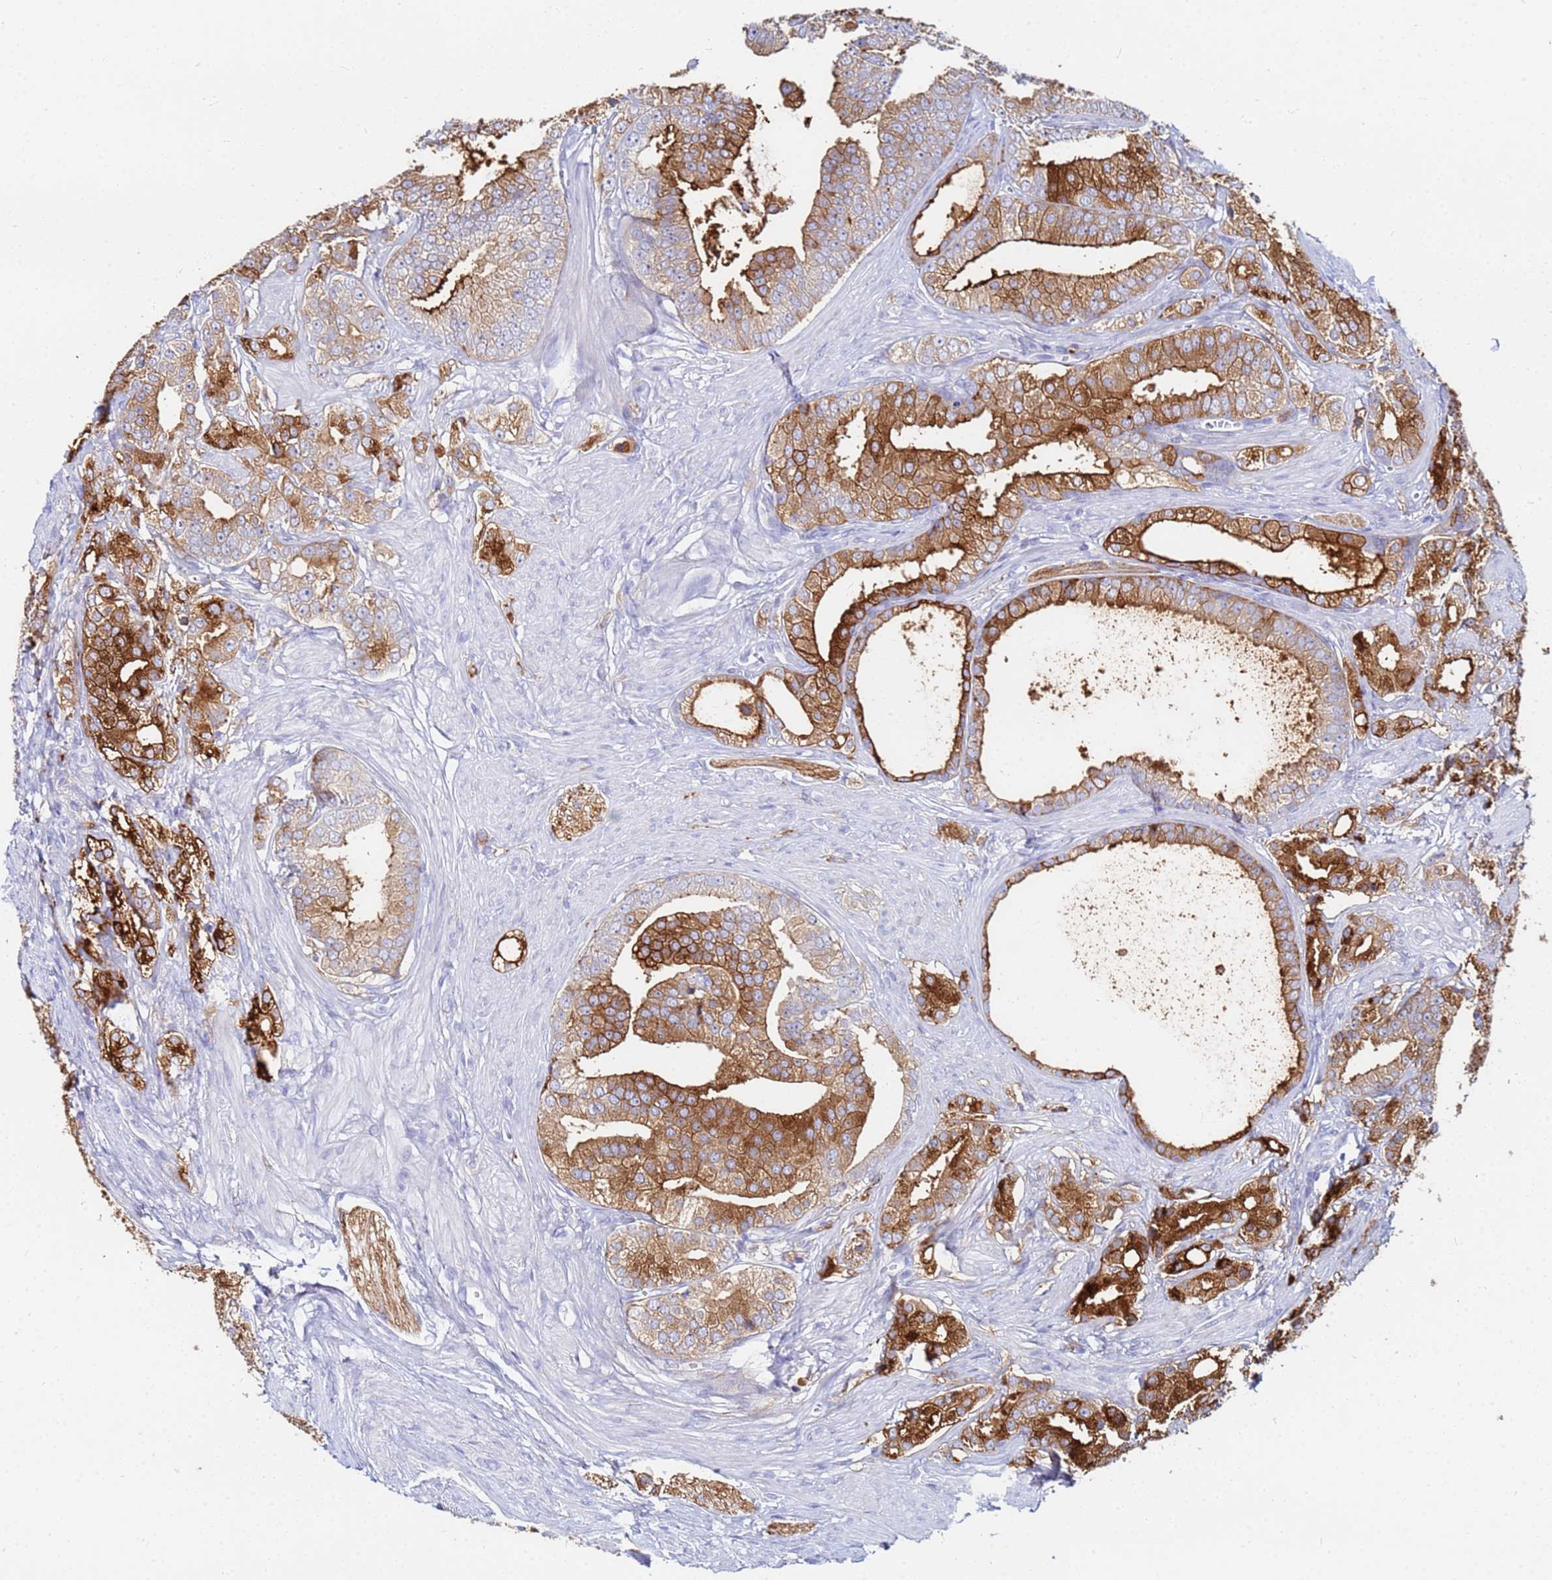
{"staining": {"intensity": "strong", "quantity": ">75%", "location": "cytoplasmic/membranous"}, "tissue": "prostate cancer", "cell_type": "Tumor cells", "image_type": "cancer", "snomed": [{"axis": "morphology", "description": "Adenocarcinoma, High grade"}, {"axis": "topography", "description": "Prostate"}], "caption": "An immunohistochemistry histopathology image of neoplastic tissue is shown. Protein staining in brown shows strong cytoplasmic/membranous positivity in adenocarcinoma (high-grade) (prostate) within tumor cells. Immunohistochemistry (ihc) stains the protein in brown and the nuclei are stained blue.", "gene": "BASP1", "patient": {"sex": "male", "age": 50}}